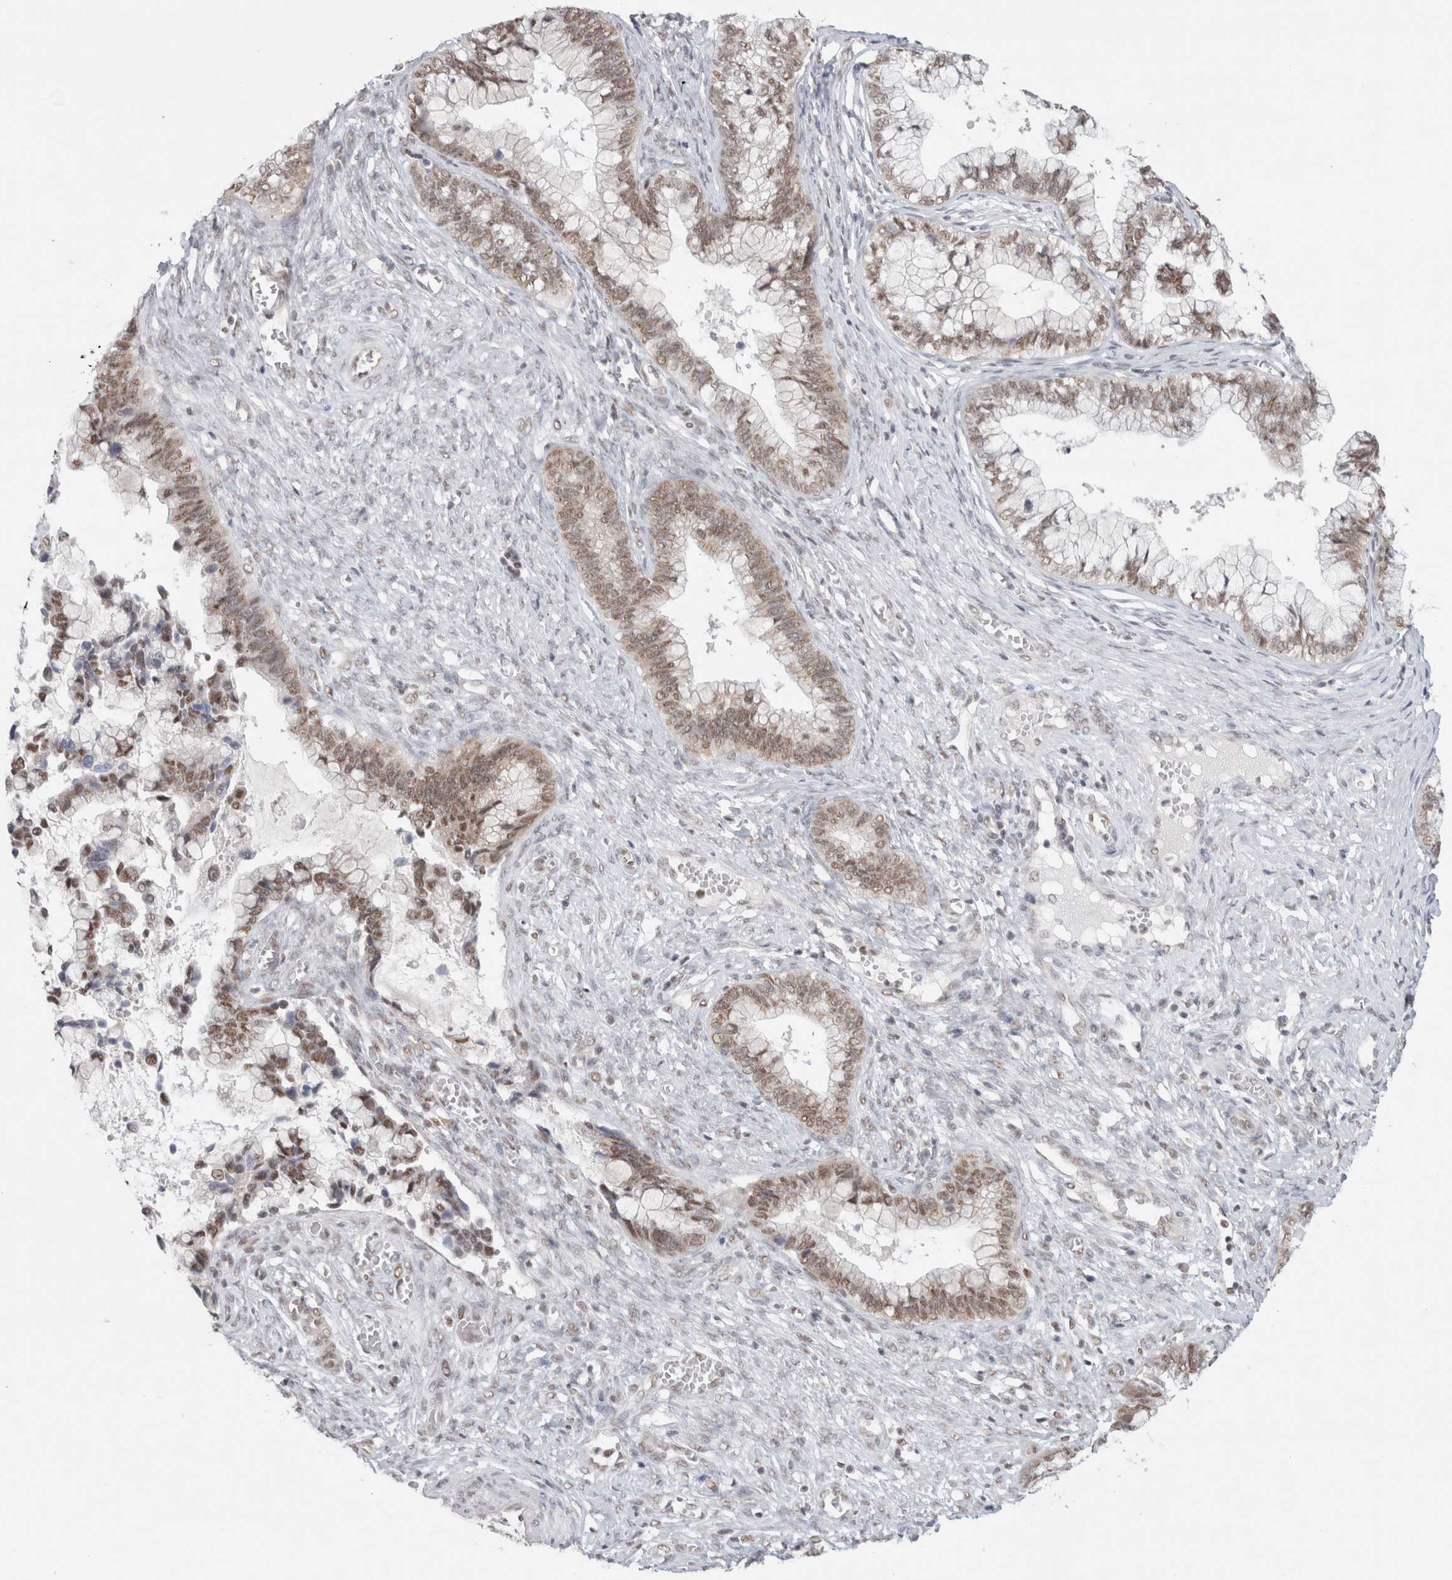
{"staining": {"intensity": "moderate", "quantity": ">75%", "location": "nuclear"}, "tissue": "cervical cancer", "cell_type": "Tumor cells", "image_type": "cancer", "snomed": [{"axis": "morphology", "description": "Adenocarcinoma, NOS"}, {"axis": "topography", "description": "Cervix"}], "caption": "Immunohistochemistry (DAB) staining of adenocarcinoma (cervical) reveals moderate nuclear protein positivity in about >75% of tumor cells.", "gene": "TRMT12", "patient": {"sex": "female", "age": 44}}